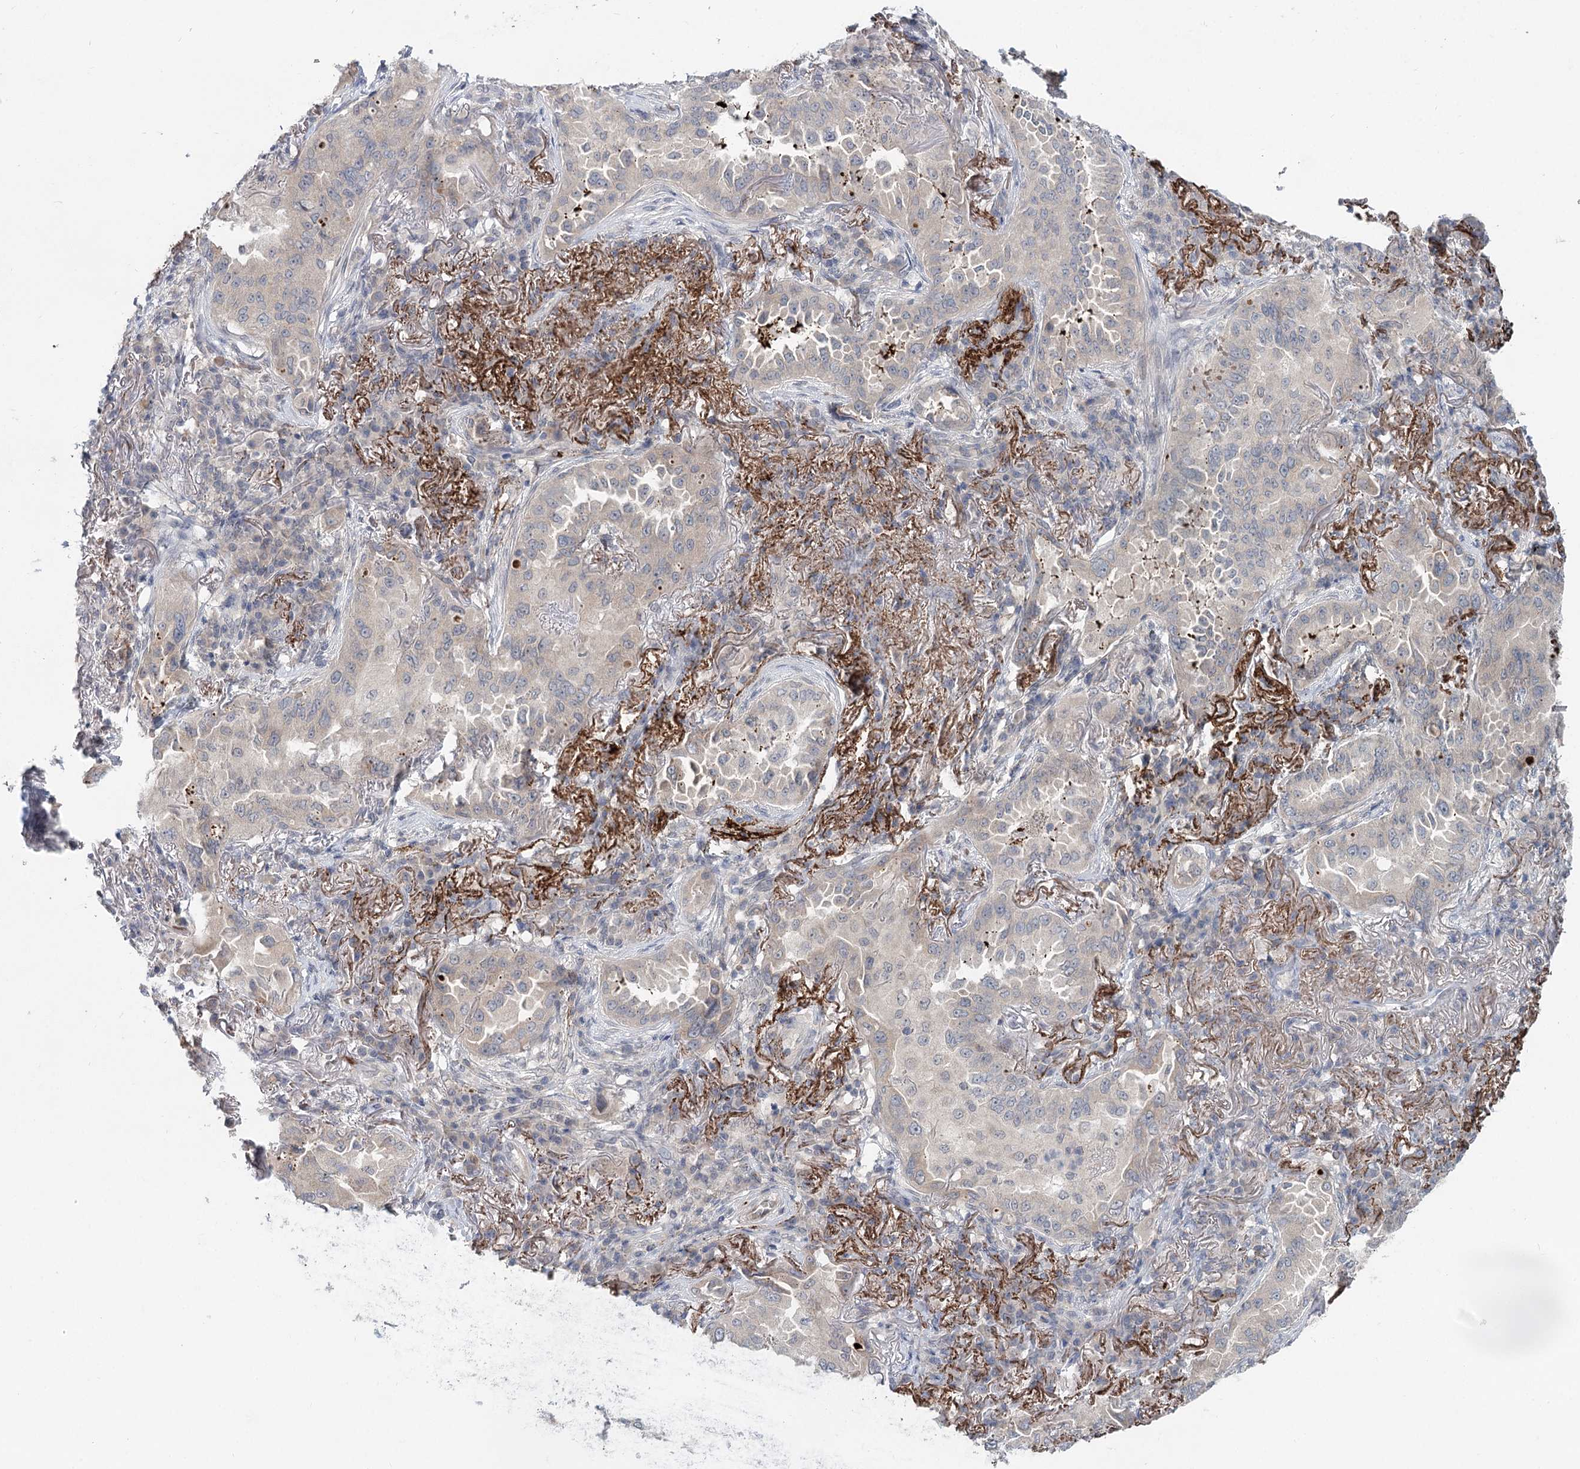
{"staining": {"intensity": "negative", "quantity": "none", "location": "none"}, "tissue": "lung cancer", "cell_type": "Tumor cells", "image_type": "cancer", "snomed": [{"axis": "morphology", "description": "Adenocarcinoma, NOS"}, {"axis": "topography", "description": "Lung"}], "caption": "A high-resolution histopathology image shows immunohistochemistry staining of lung adenocarcinoma, which exhibits no significant positivity in tumor cells. (DAB (3,3'-diaminobenzidine) immunohistochemistry (IHC) visualized using brightfield microscopy, high magnification).", "gene": "FBXO7", "patient": {"sex": "female", "age": 69}}